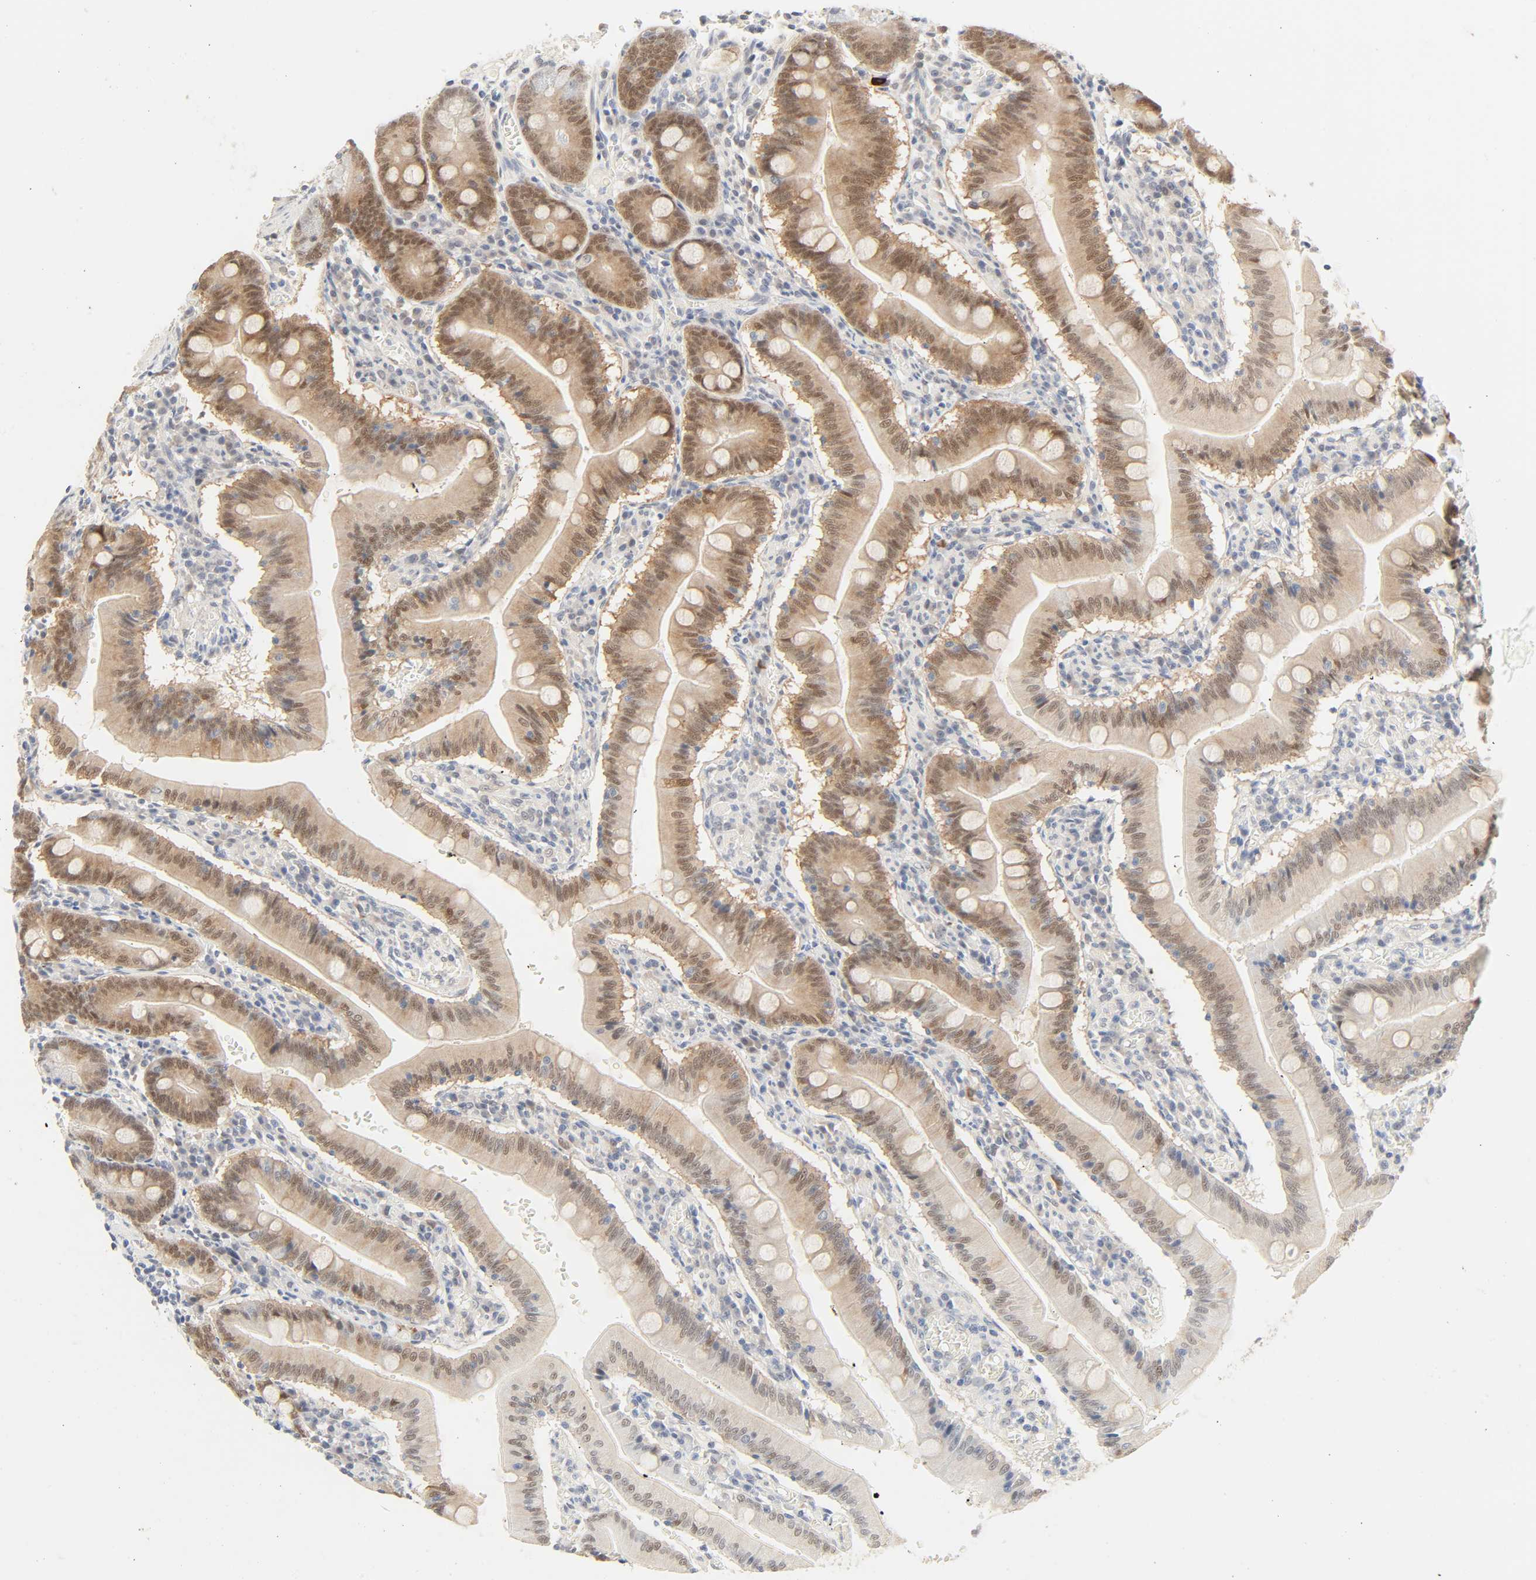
{"staining": {"intensity": "moderate", "quantity": "25%-75%", "location": "cytoplasmic/membranous,nuclear"}, "tissue": "small intestine", "cell_type": "Glandular cells", "image_type": "normal", "snomed": [{"axis": "morphology", "description": "Normal tissue, NOS"}, {"axis": "topography", "description": "Small intestine"}], "caption": "Small intestine stained with DAB (3,3'-diaminobenzidine) IHC demonstrates medium levels of moderate cytoplasmic/membranous,nuclear expression in approximately 25%-75% of glandular cells. (Brightfield microscopy of DAB IHC at high magnification).", "gene": "ACSS2", "patient": {"sex": "male", "age": 71}}